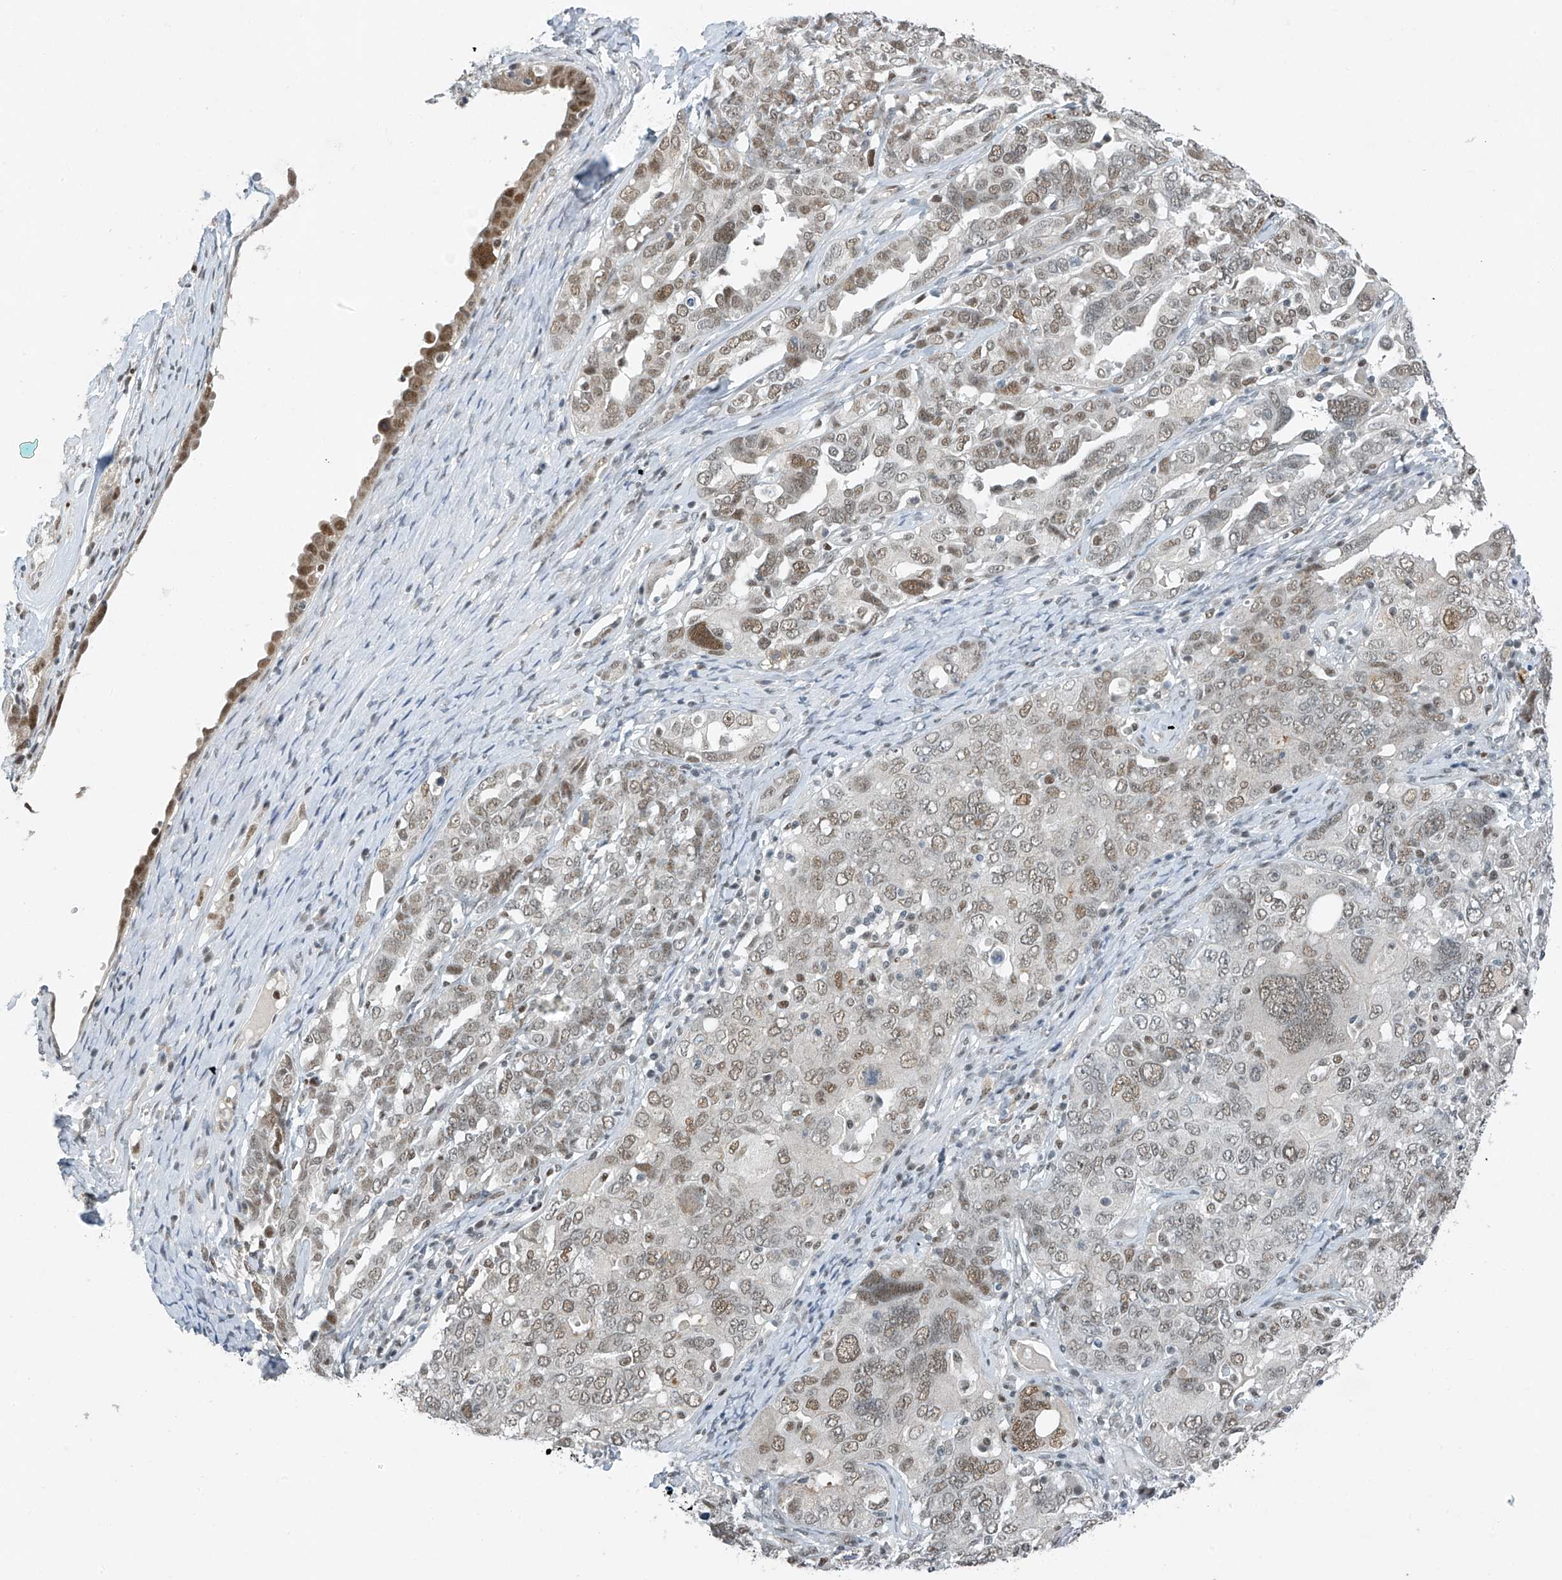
{"staining": {"intensity": "moderate", "quantity": ">75%", "location": "nuclear"}, "tissue": "ovarian cancer", "cell_type": "Tumor cells", "image_type": "cancer", "snomed": [{"axis": "morphology", "description": "Carcinoma, endometroid"}, {"axis": "topography", "description": "Ovary"}], "caption": "Protein staining reveals moderate nuclear positivity in about >75% of tumor cells in ovarian endometroid carcinoma.", "gene": "TAF8", "patient": {"sex": "female", "age": 62}}